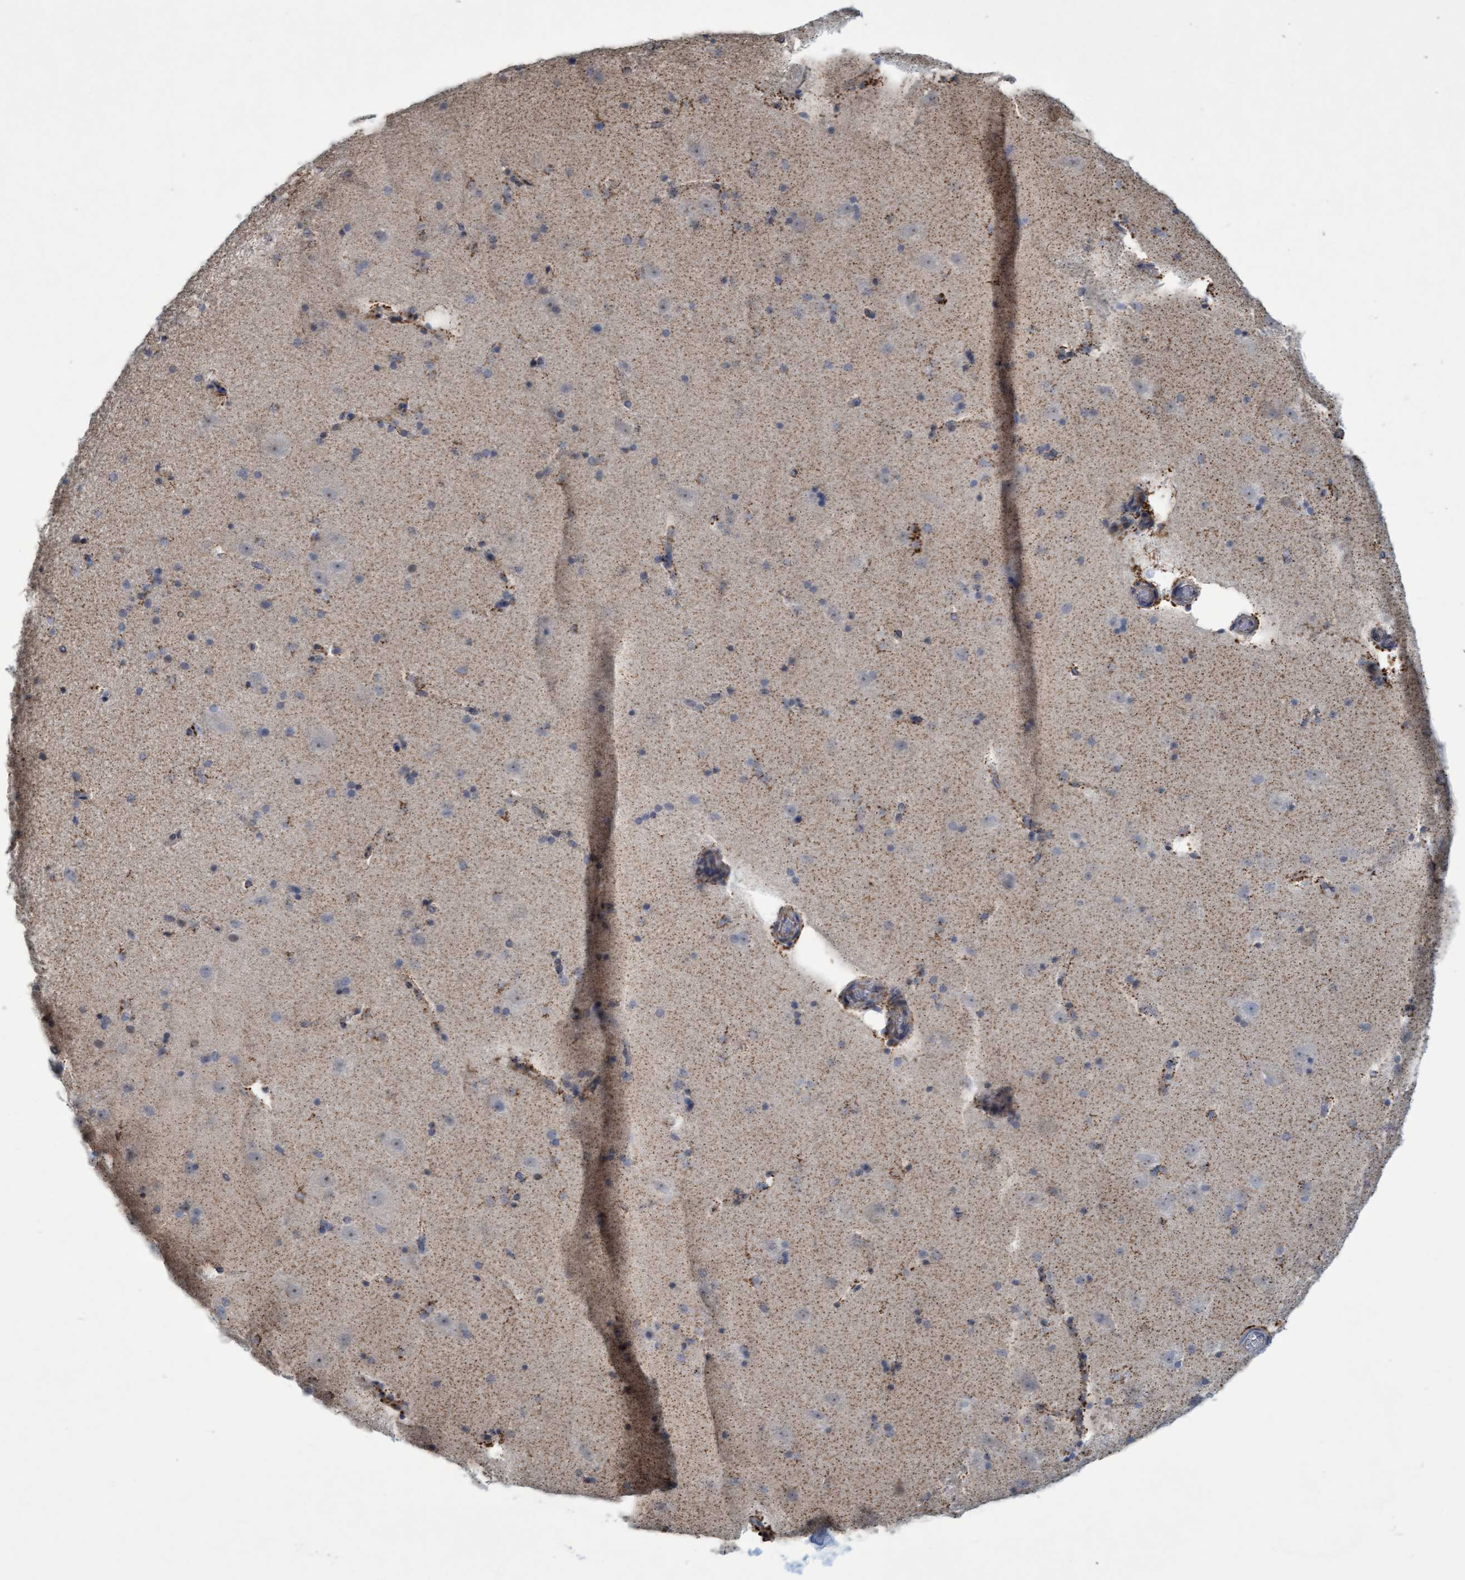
{"staining": {"intensity": "moderate", "quantity": "25%-75%", "location": "cytoplasmic/membranous"}, "tissue": "hippocampus", "cell_type": "Glial cells", "image_type": "normal", "snomed": [{"axis": "morphology", "description": "Normal tissue, NOS"}, {"axis": "topography", "description": "Hippocampus"}], "caption": "Immunohistochemistry of normal human hippocampus reveals medium levels of moderate cytoplasmic/membranous positivity in about 25%-75% of glial cells. The protein is stained brown, and the nuclei are stained in blue (DAB (3,3'-diaminobenzidine) IHC with brightfield microscopy, high magnification).", "gene": "SLC28A3", "patient": {"sex": "male", "age": 45}}